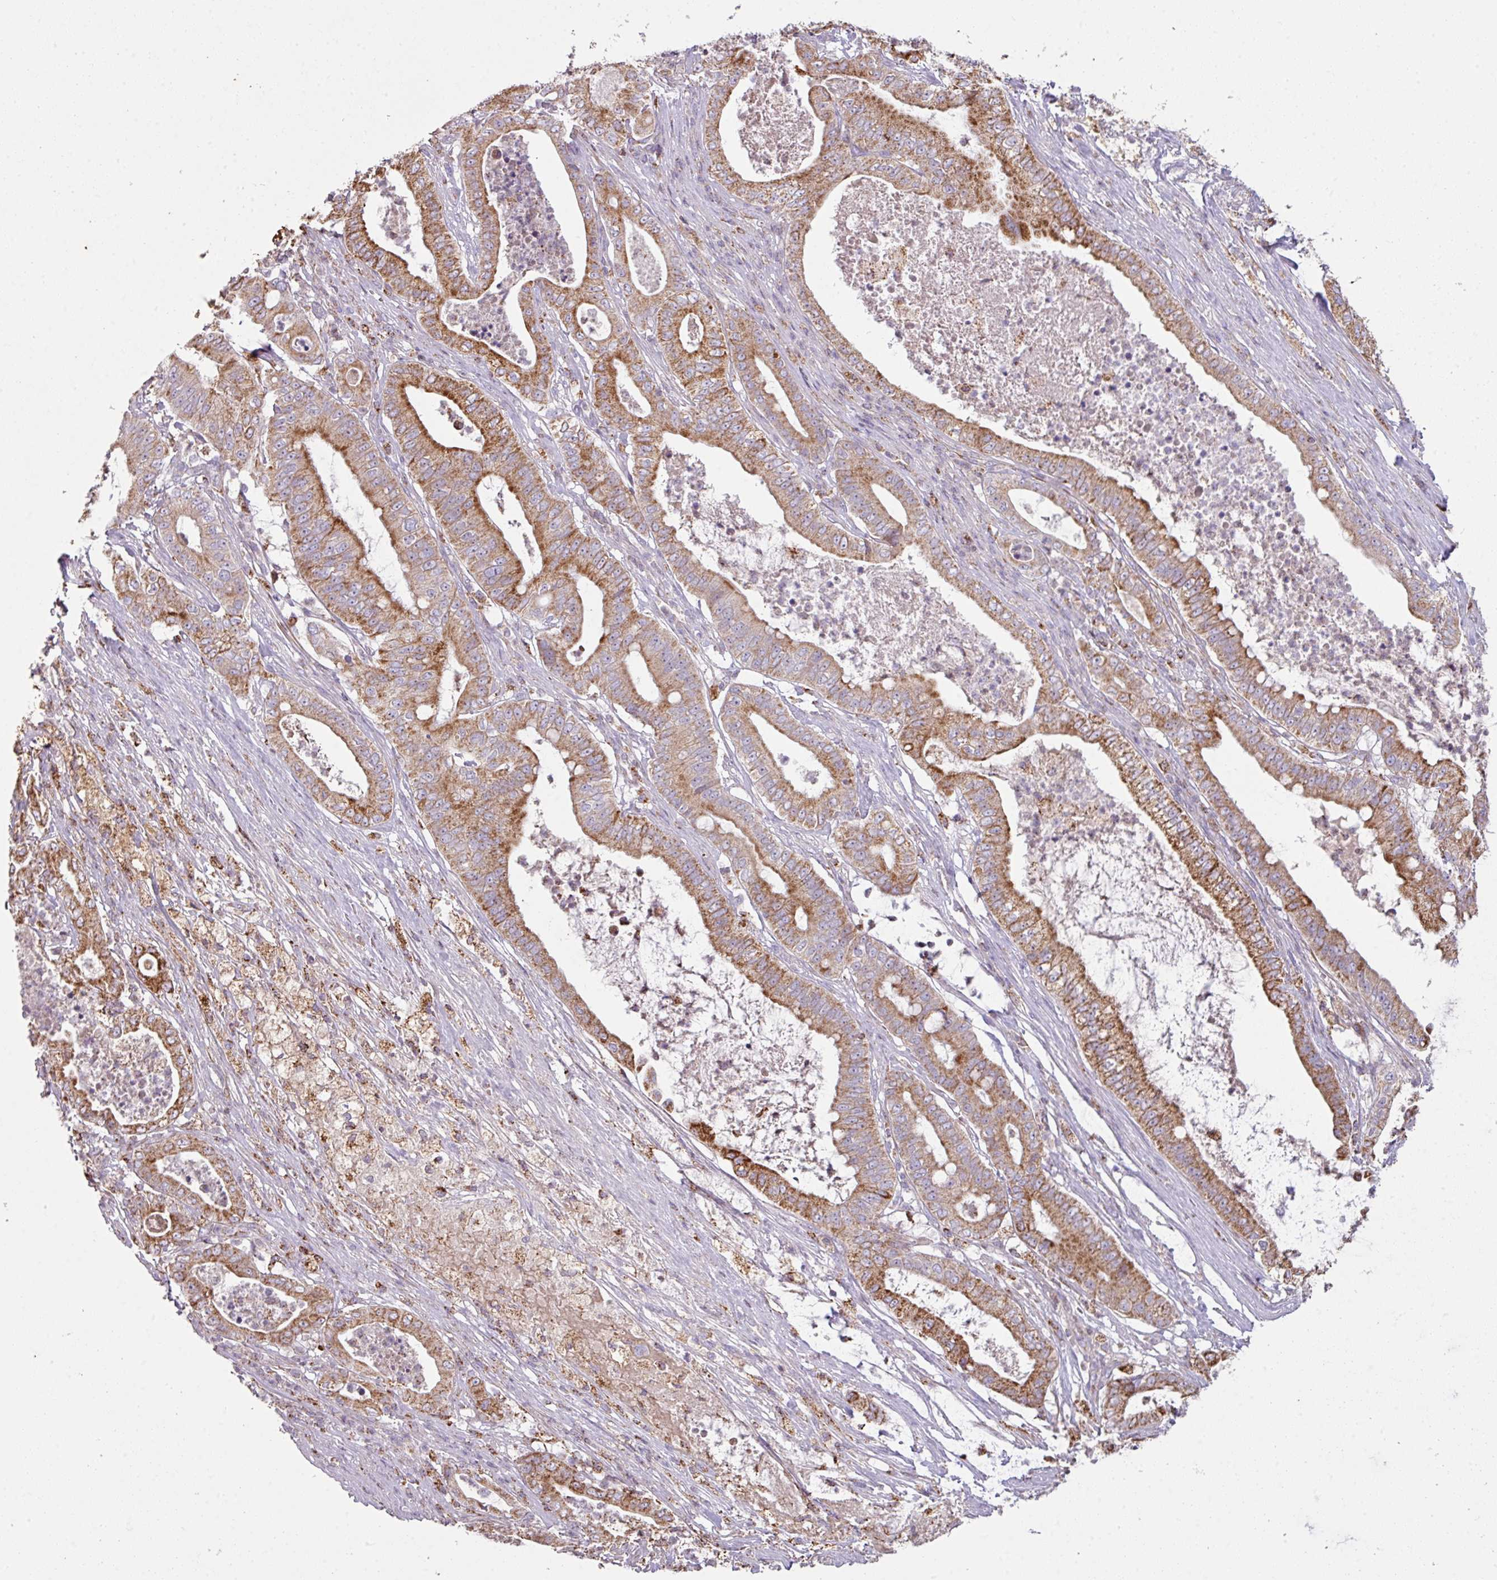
{"staining": {"intensity": "moderate", "quantity": ">75%", "location": "cytoplasmic/membranous"}, "tissue": "pancreatic cancer", "cell_type": "Tumor cells", "image_type": "cancer", "snomed": [{"axis": "morphology", "description": "Adenocarcinoma, NOS"}, {"axis": "topography", "description": "Pancreas"}], "caption": "The micrograph demonstrates a brown stain indicating the presence of a protein in the cytoplasmic/membranous of tumor cells in adenocarcinoma (pancreatic). (DAB IHC with brightfield microscopy, high magnification).", "gene": "SQOR", "patient": {"sex": "male", "age": 71}}